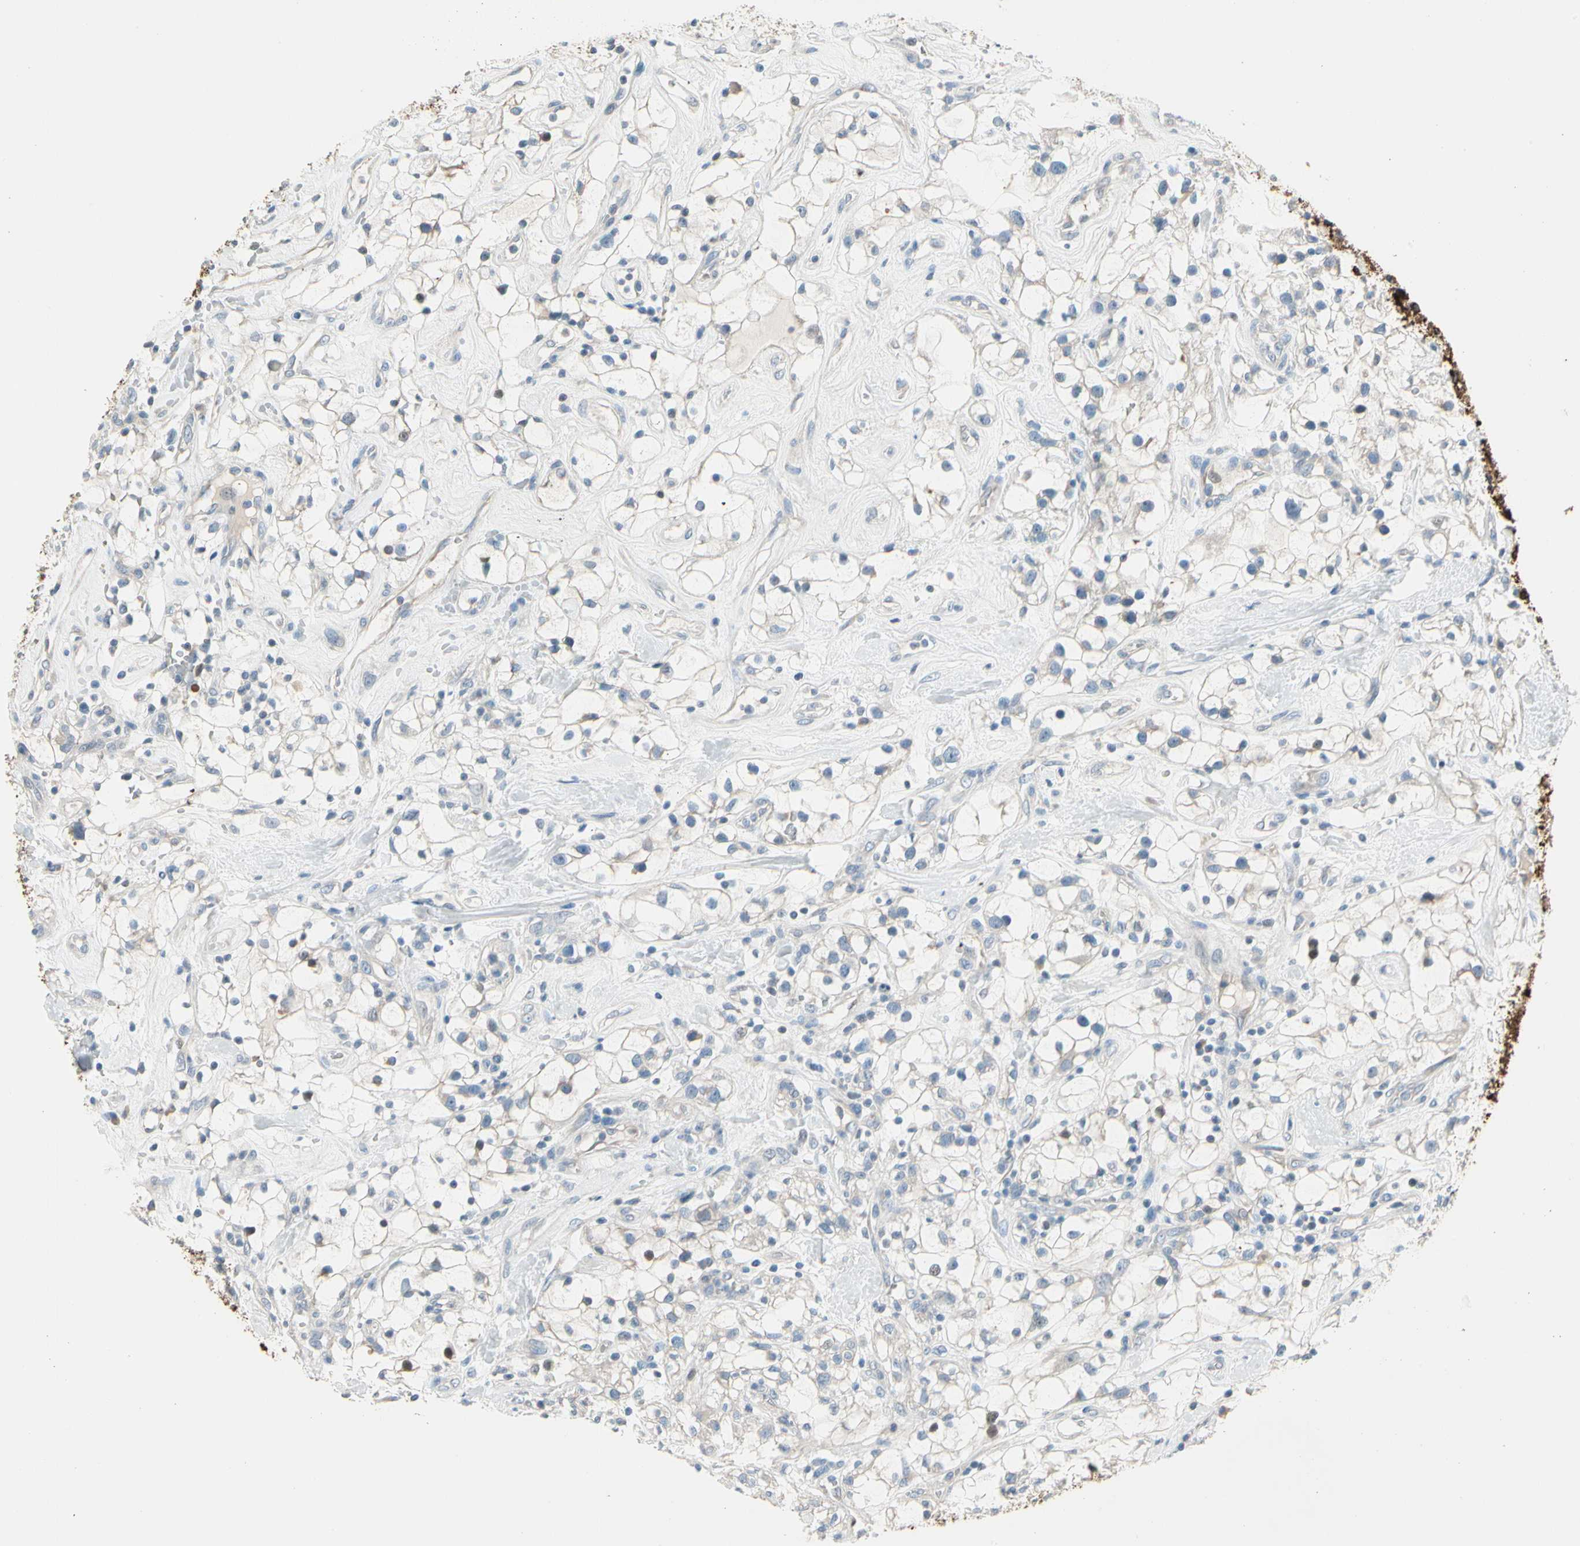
{"staining": {"intensity": "weak", "quantity": "<25%", "location": "cytoplasmic/membranous"}, "tissue": "renal cancer", "cell_type": "Tumor cells", "image_type": "cancer", "snomed": [{"axis": "morphology", "description": "Adenocarcinoma, NOS"}, {"axis": "topography", "description": "Kidney"}], "caption": "IHC of adenocarcinoma (renal) demonstrates no positivity in tumor cells.", "gene": "STK40", "patient": {"sex": "female", "age": 60}}